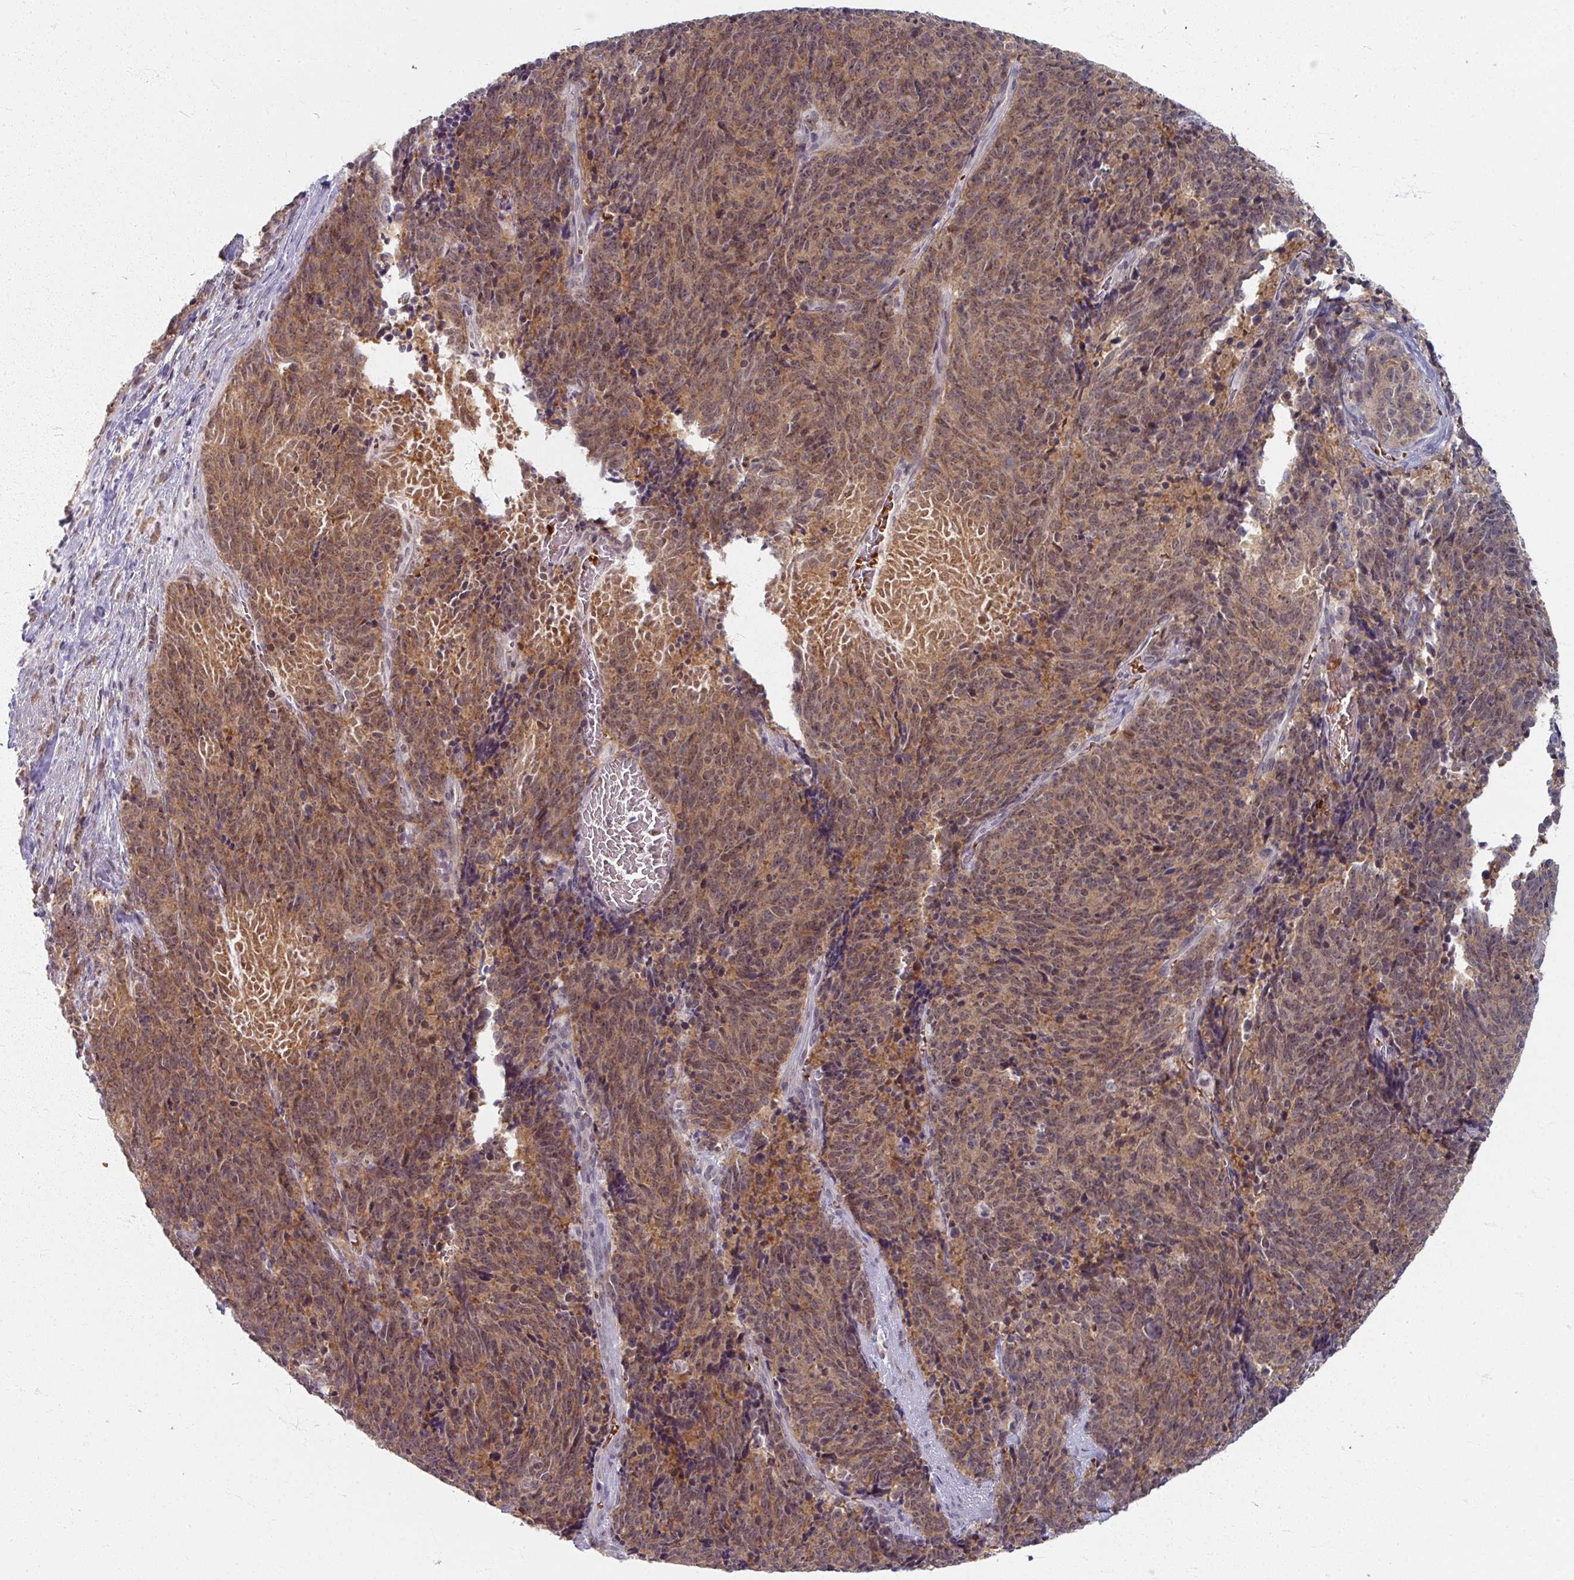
{"staining": {"intensity": "moderate", "quantity": ">75%", "location": "cytoplasmic/membranous,nuclear"}, "tissue": "cervical cancer", "cell_type": "Tumor cells", "image_type": "cancer", "snomed": [{"axis": "morphology", "description": "Squamous cell carcinoma, NOS"}, {"axis": "topography", "description": "Cervix"}], "caption": "Immunohistochemical staining of cervical cancer (squamous cell carcinoma) reveals moderate cytoplasmic/membranous and nuclear protein positivity in approximately >75% of tumor cells. (DAB IHC with brightfield microscopy, high magnification).", "gene": "KMT5C", "patient": {"sex": "female", "age": 29}}